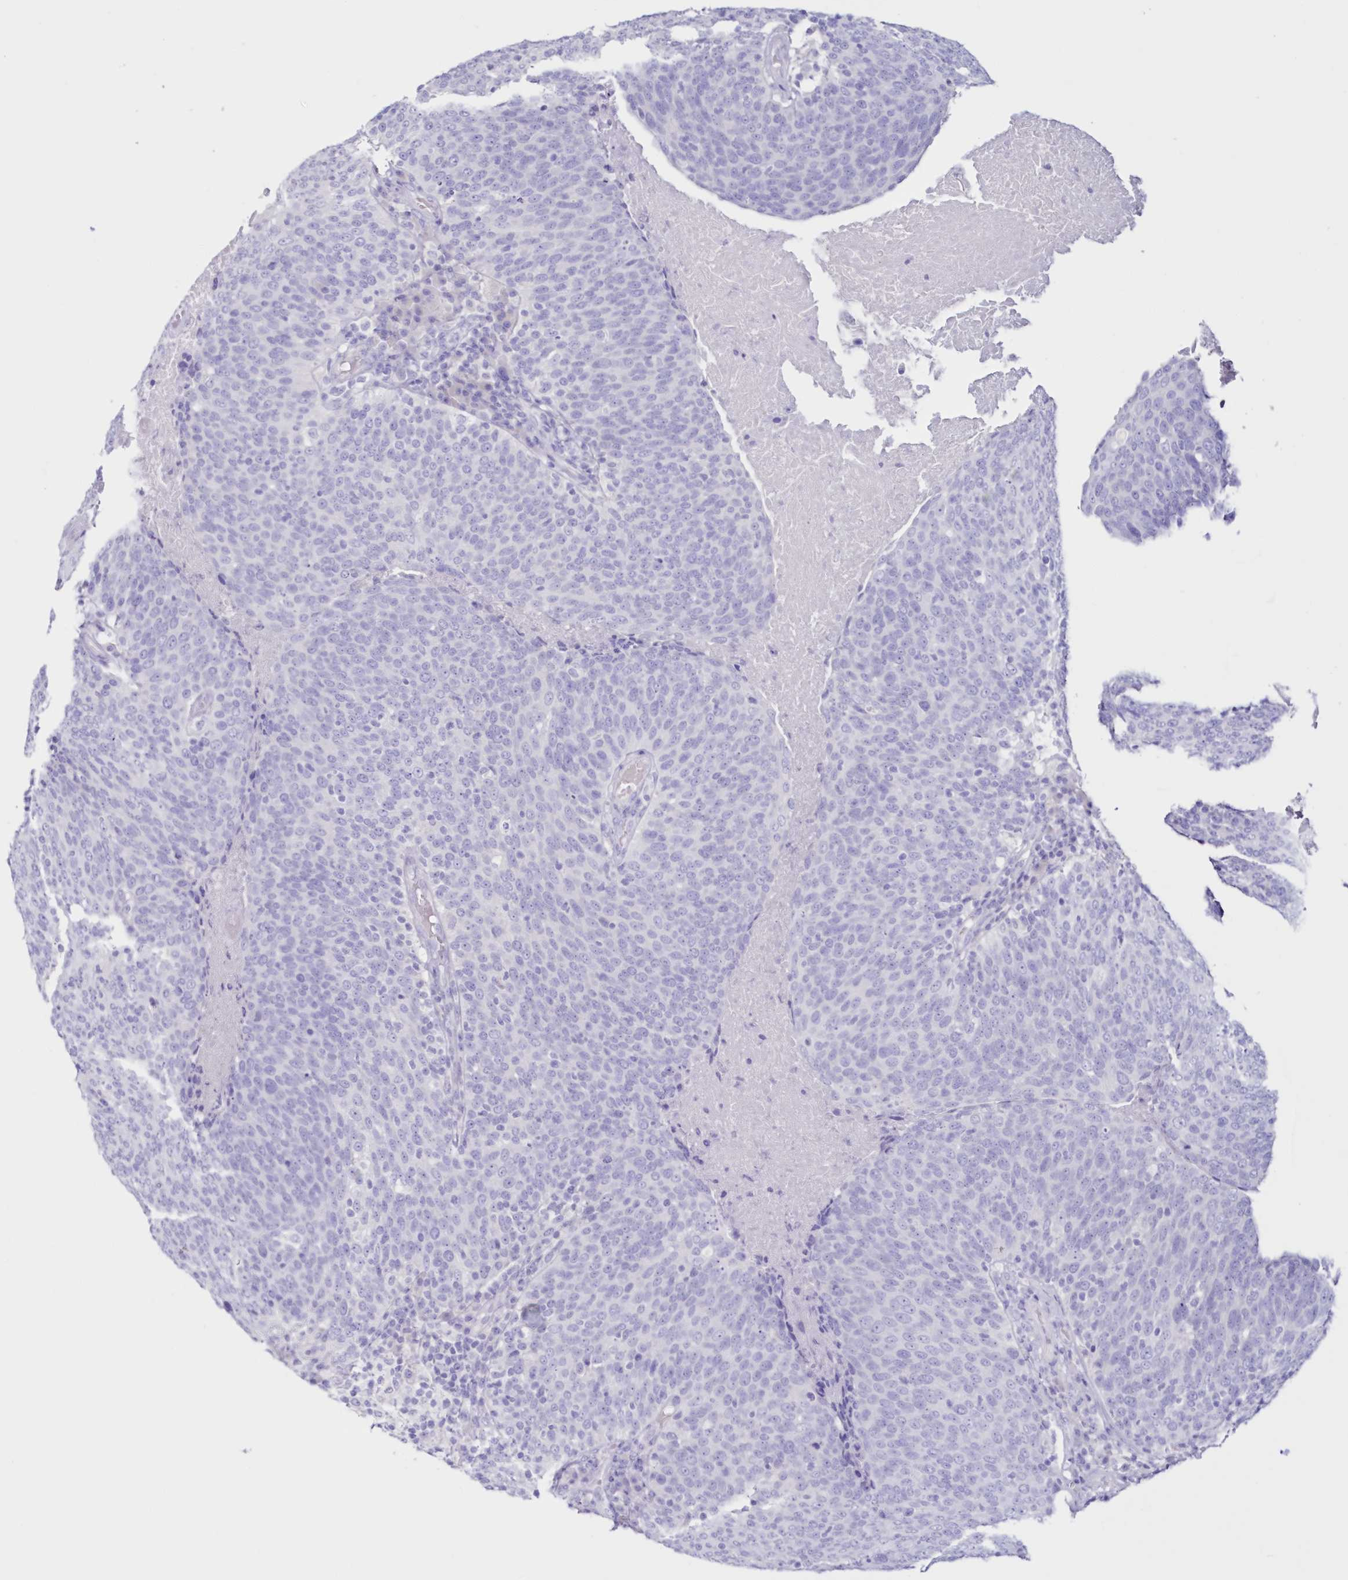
{"staining": {"intensity": "negative", "quantity": "none", "location": "none"}, "tissue": "head and neck cancer", "cell_type": "Tumor cells", "image_type": "cancer", "snomed": [{"axis": "morphology", "description": "Squamous cell carcinoma, NOS"}, {"axis": "morphology", "description": "Squamous cell carcinoma, metastatic, NOS"}, {"axis": "topography", "description": "Lymph node"}, {"axis": "topography", "description": "Head-Neck"}], "caption": "An image of human head and neck squamous cell carcinoma is negative for staining in tumor cells. The staining is performed using DAB brown chromogen with nuclei counter-stained in using hematoxylin.", "gene": "CYP3A4", "patient": {"sex": "male", "age": 62}}